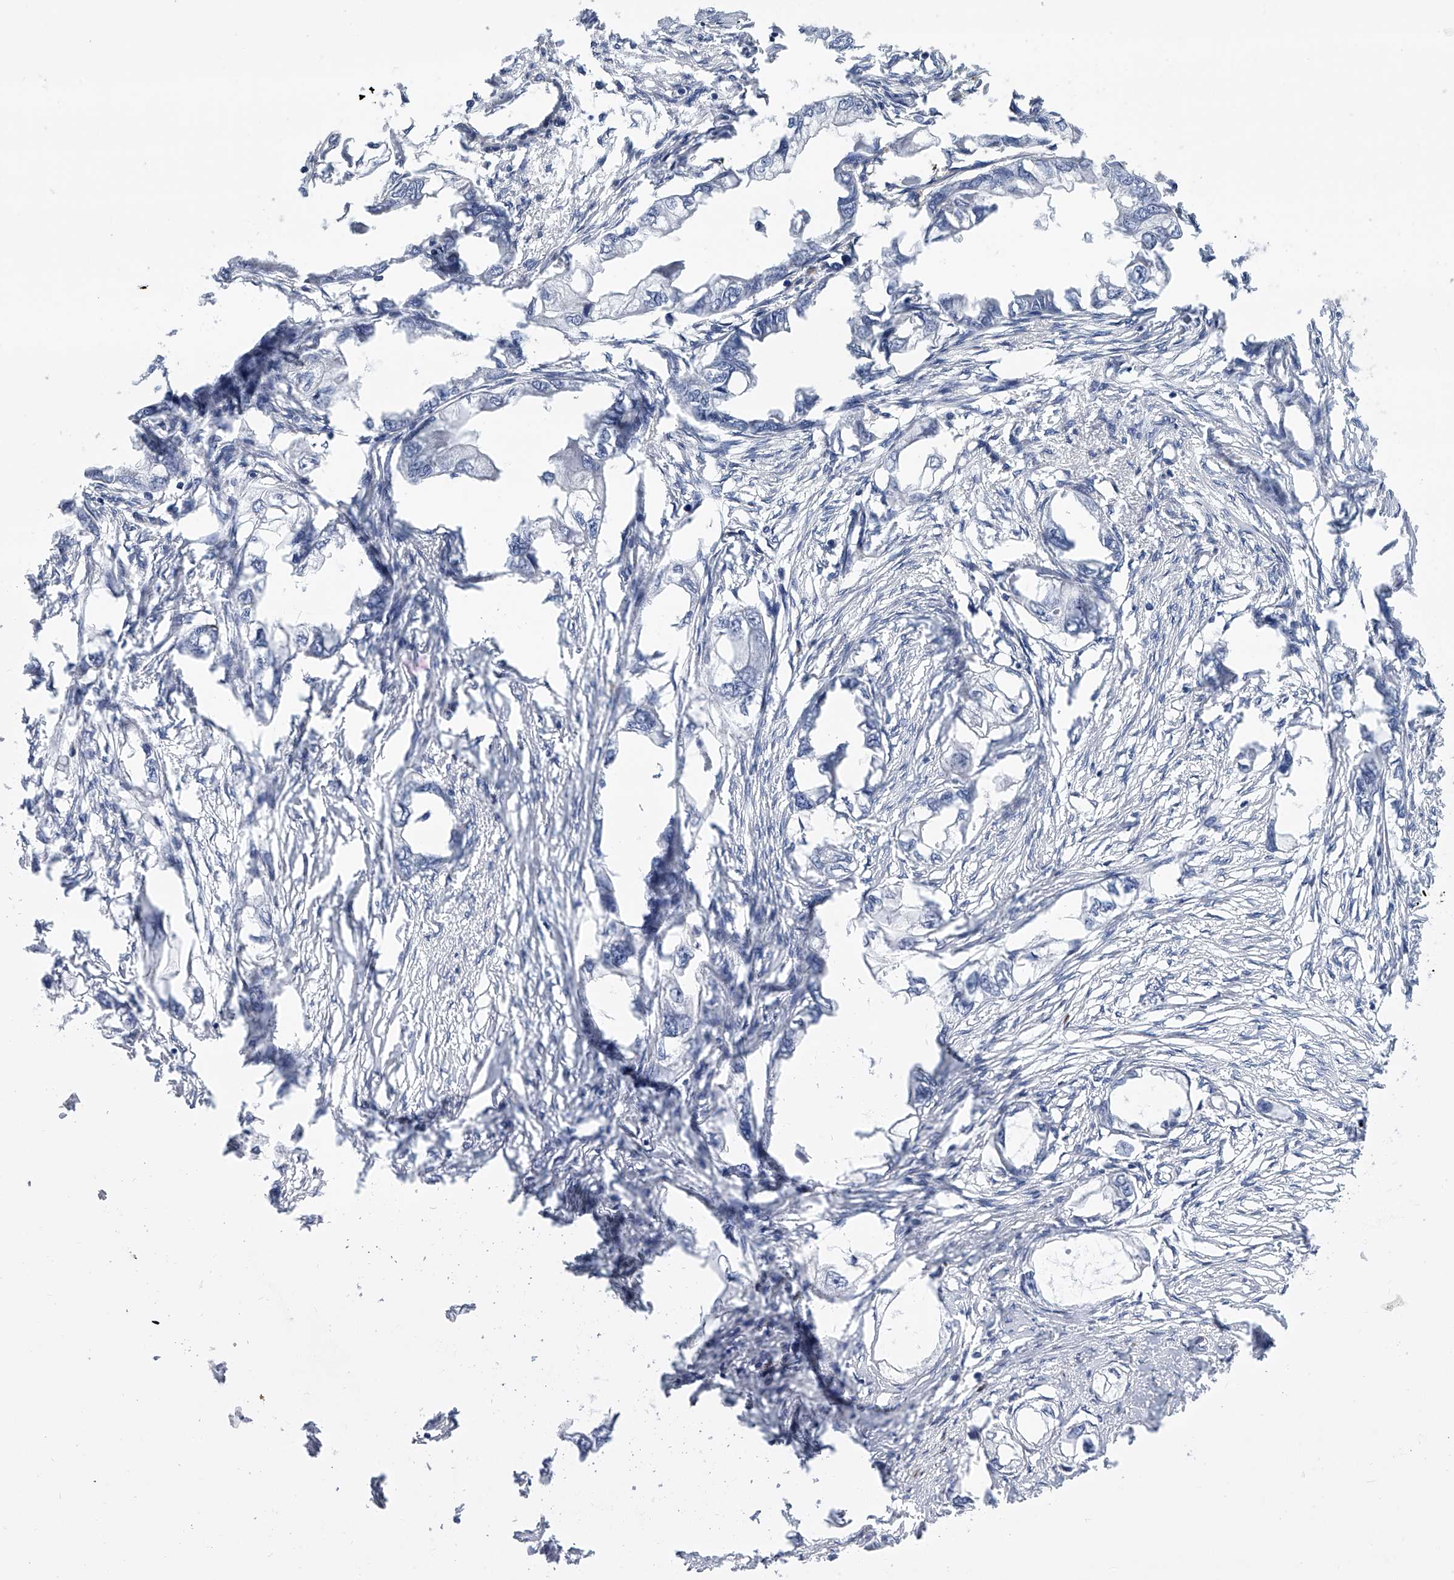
{"staining": {"intensity": "negative", "quantity": "none", "location": "none"}, "tissue": "endometrial cancer", "cell_type": "Tumor cells", "image_type": "cancer", "snomed": [{"axis": "morphology", "description": "Adenocarcinoma, NOS"}, {"axis": "morphology", "description": "Adenocarcinoma, metastatic, NOS"}, {"axis": "topography", "description": "Adipose tissue"}, {"axis": "topography", "description": "Endometrium"}], "caption": "Image shows no protein staining in tumor cells of endometrial metastatic adenocarcinoma tissue.", "gene": "ALG14", "patient": {"sex": "female", "age": 67}}